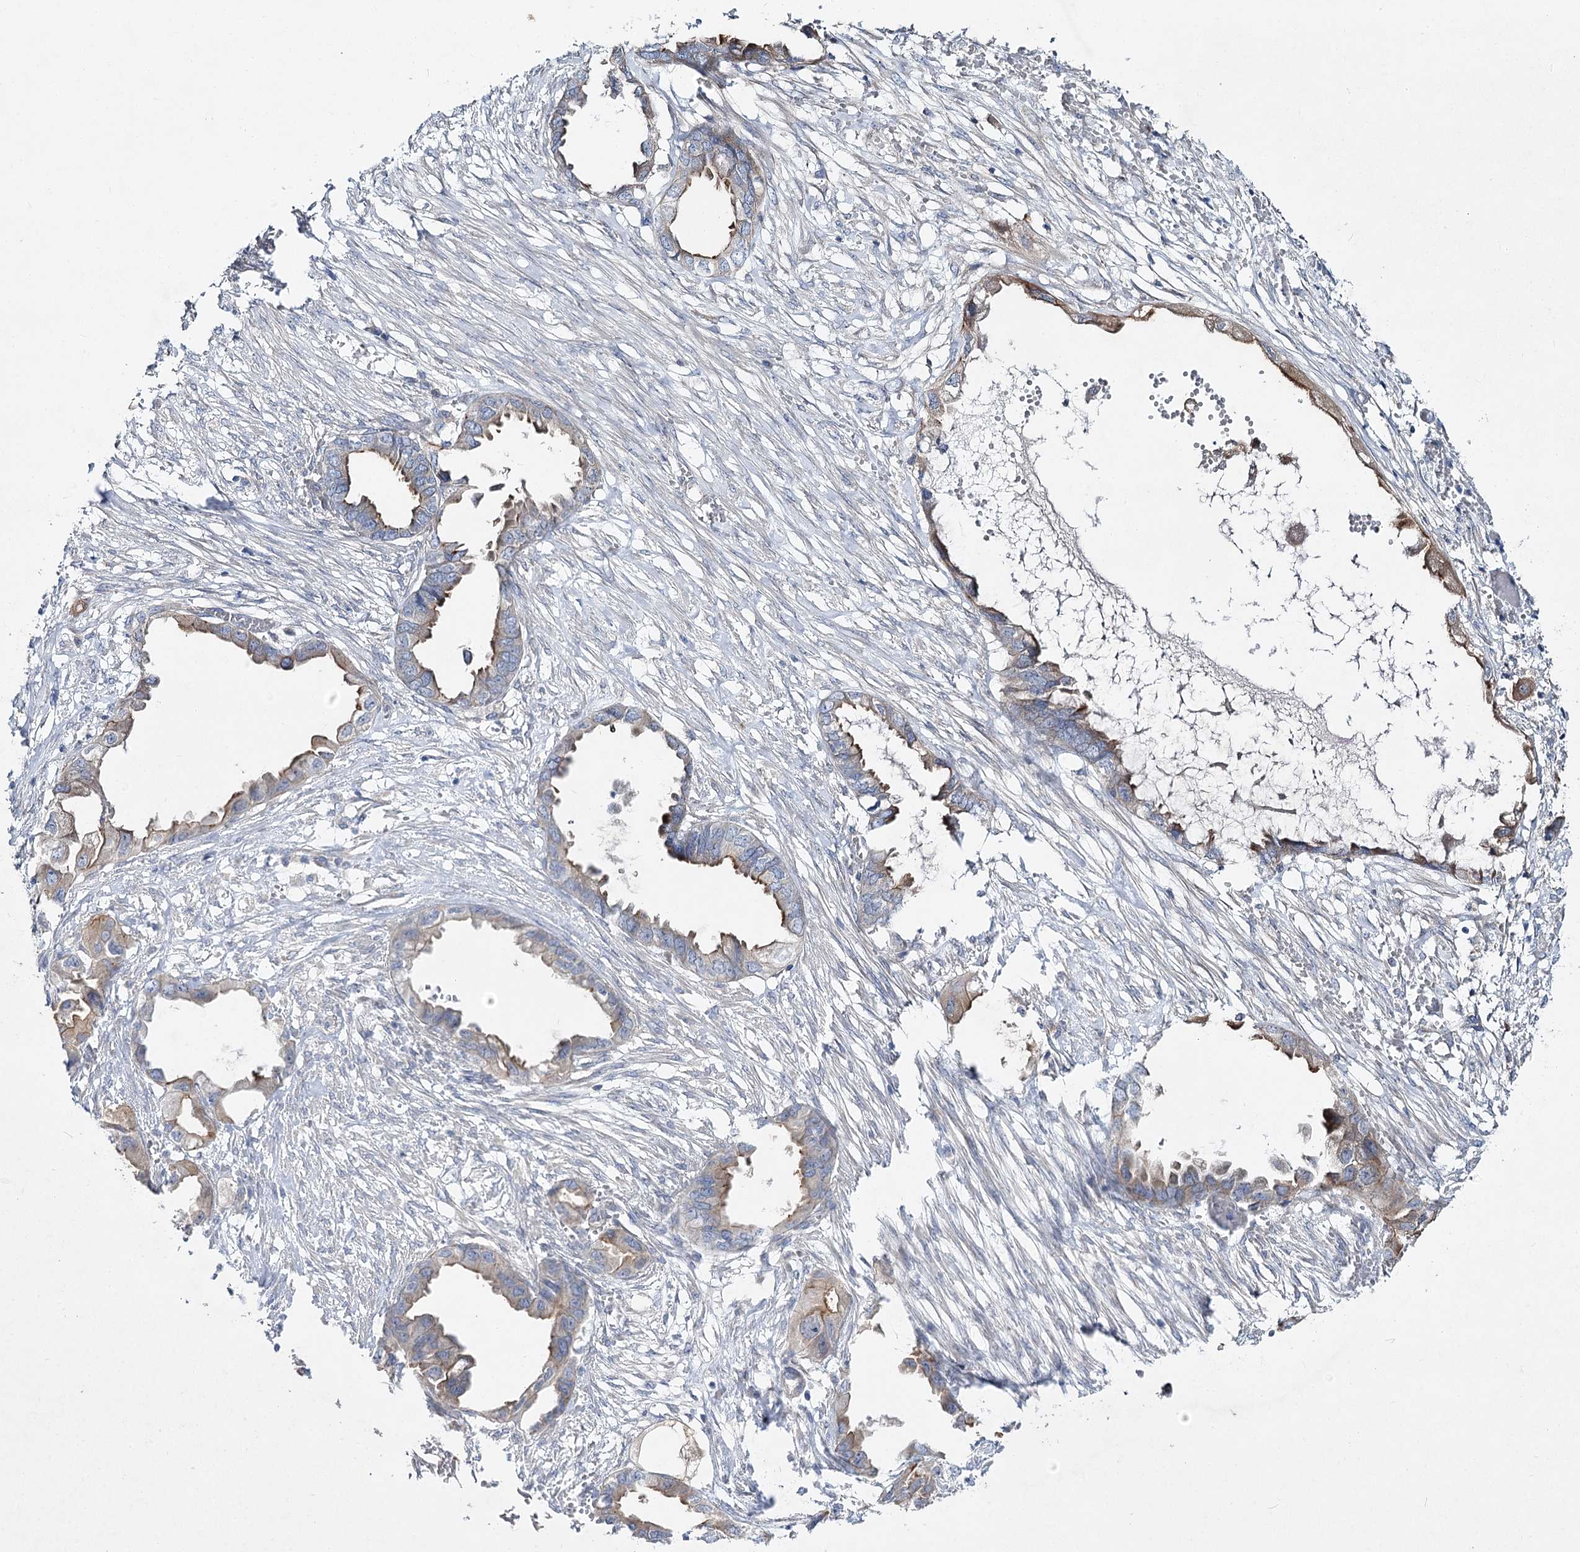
{"staining": {"intensity": "weak", "quantity": ">75%", "location": "cytoplasmic/membranous"}, "tissue": "endometrial cancer", "cell_type": "Tumor cells", "image_type": "cancer", "snomed": [{"axis": "morphology", "description": "Adenocarcinoma, NOS"}, {"axis": "morphology", "description": "Adenocarcinoma, metastatic, NOS"}, {"axis": "topography", "description": "Adipose tissue"}, {"axis": "topography", "description": "Endometrium"}], "caption": "This histopathology image reveals IHC staining of human endometrial adenocarcinoma, with low weak cytoplasmic/membranous positivity in about >75% of tumor cells.", "gene": "SH3BP5L", "patient": {"sex": "female", "age": 67}}